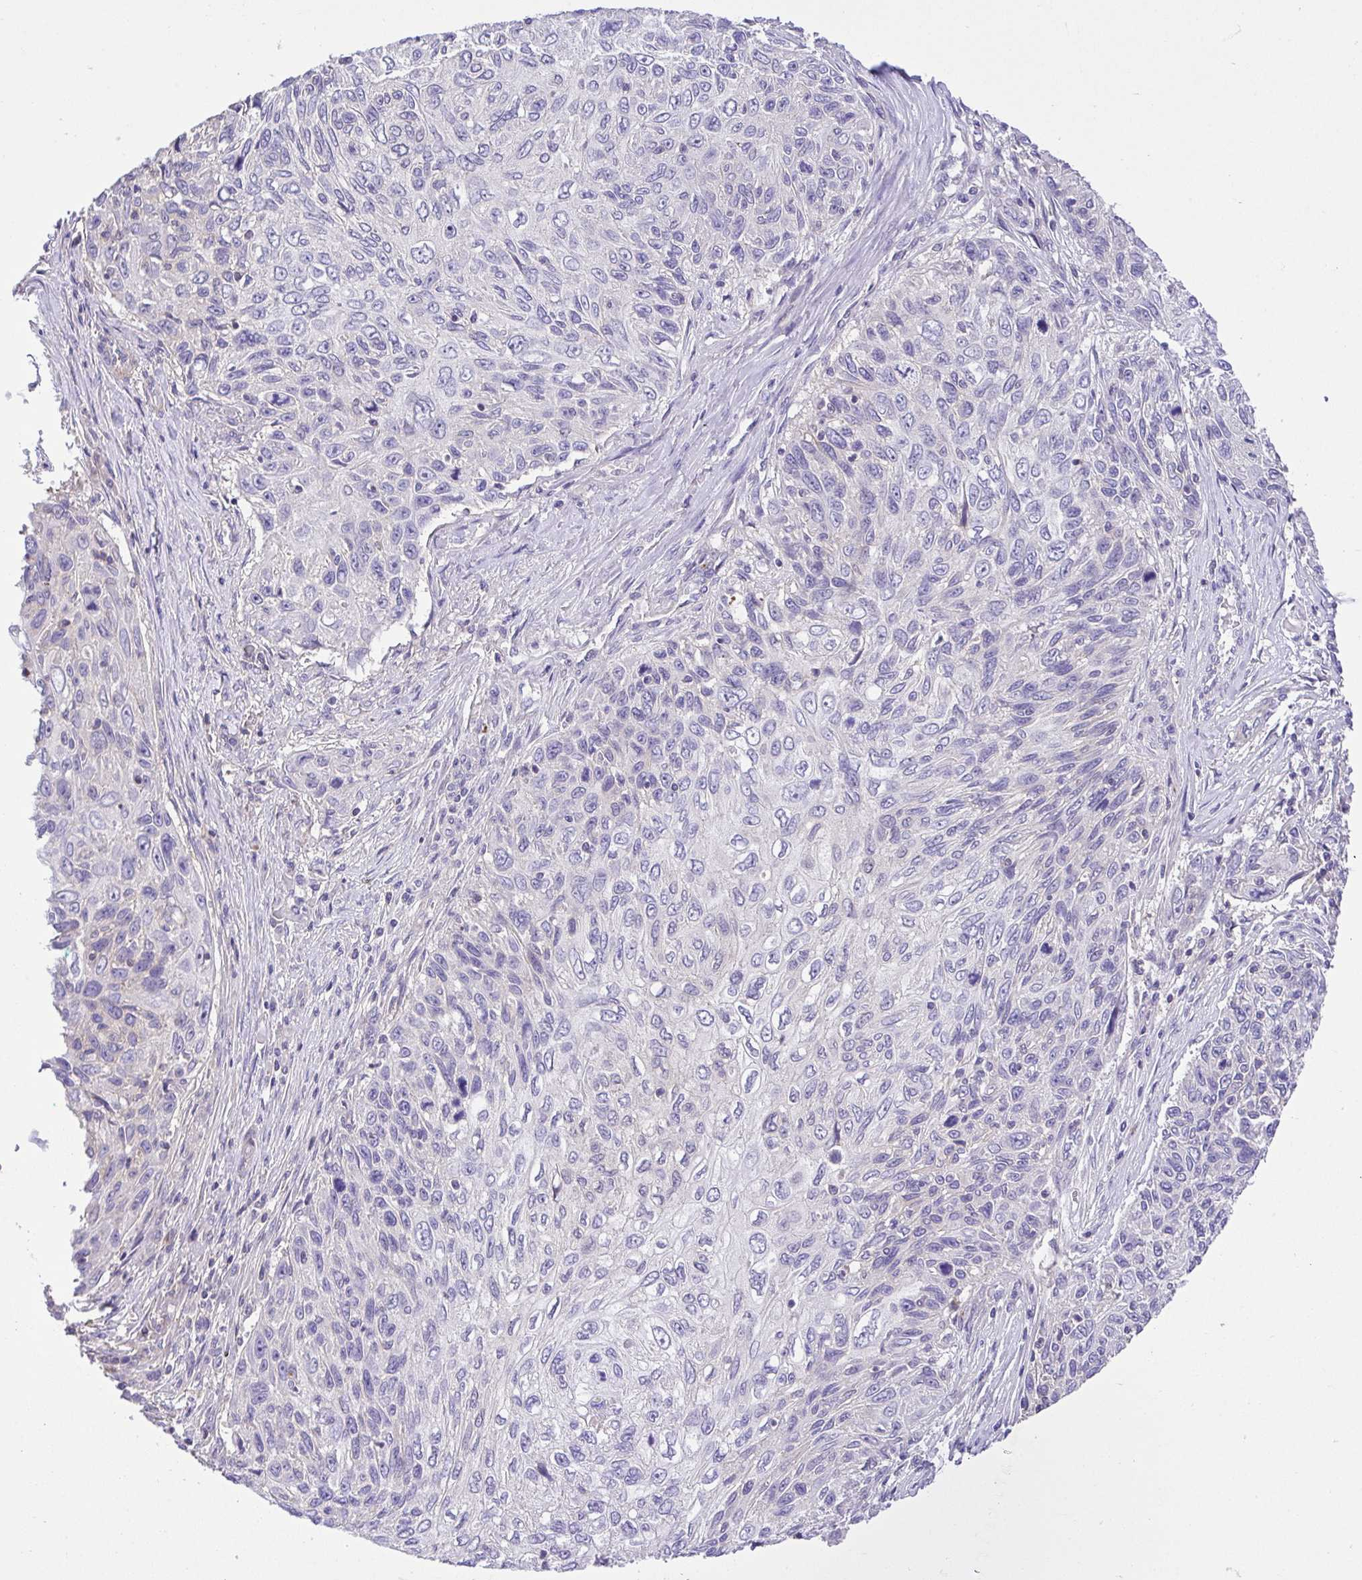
{"staining": {"intensity": "negative", "quantity": "none", "location": "none"}, "tissue": "skin cancer", "cell_type": "Tumor cells", "image_type": "cancer", "snomed": [{"axis": "morphology", "description": "Squamous cell carcinoma, NOS"}, {"axis": "topography", "description": "Skin"}], "caption": "IHC histopathology image of neoplastic tissue: squamous cell carcinoma (skin) stained with DAB reveals no significant protein staining in tumor cells.", "gene": "PRR14L", "patient": {"sex": "male", "age": 92}}